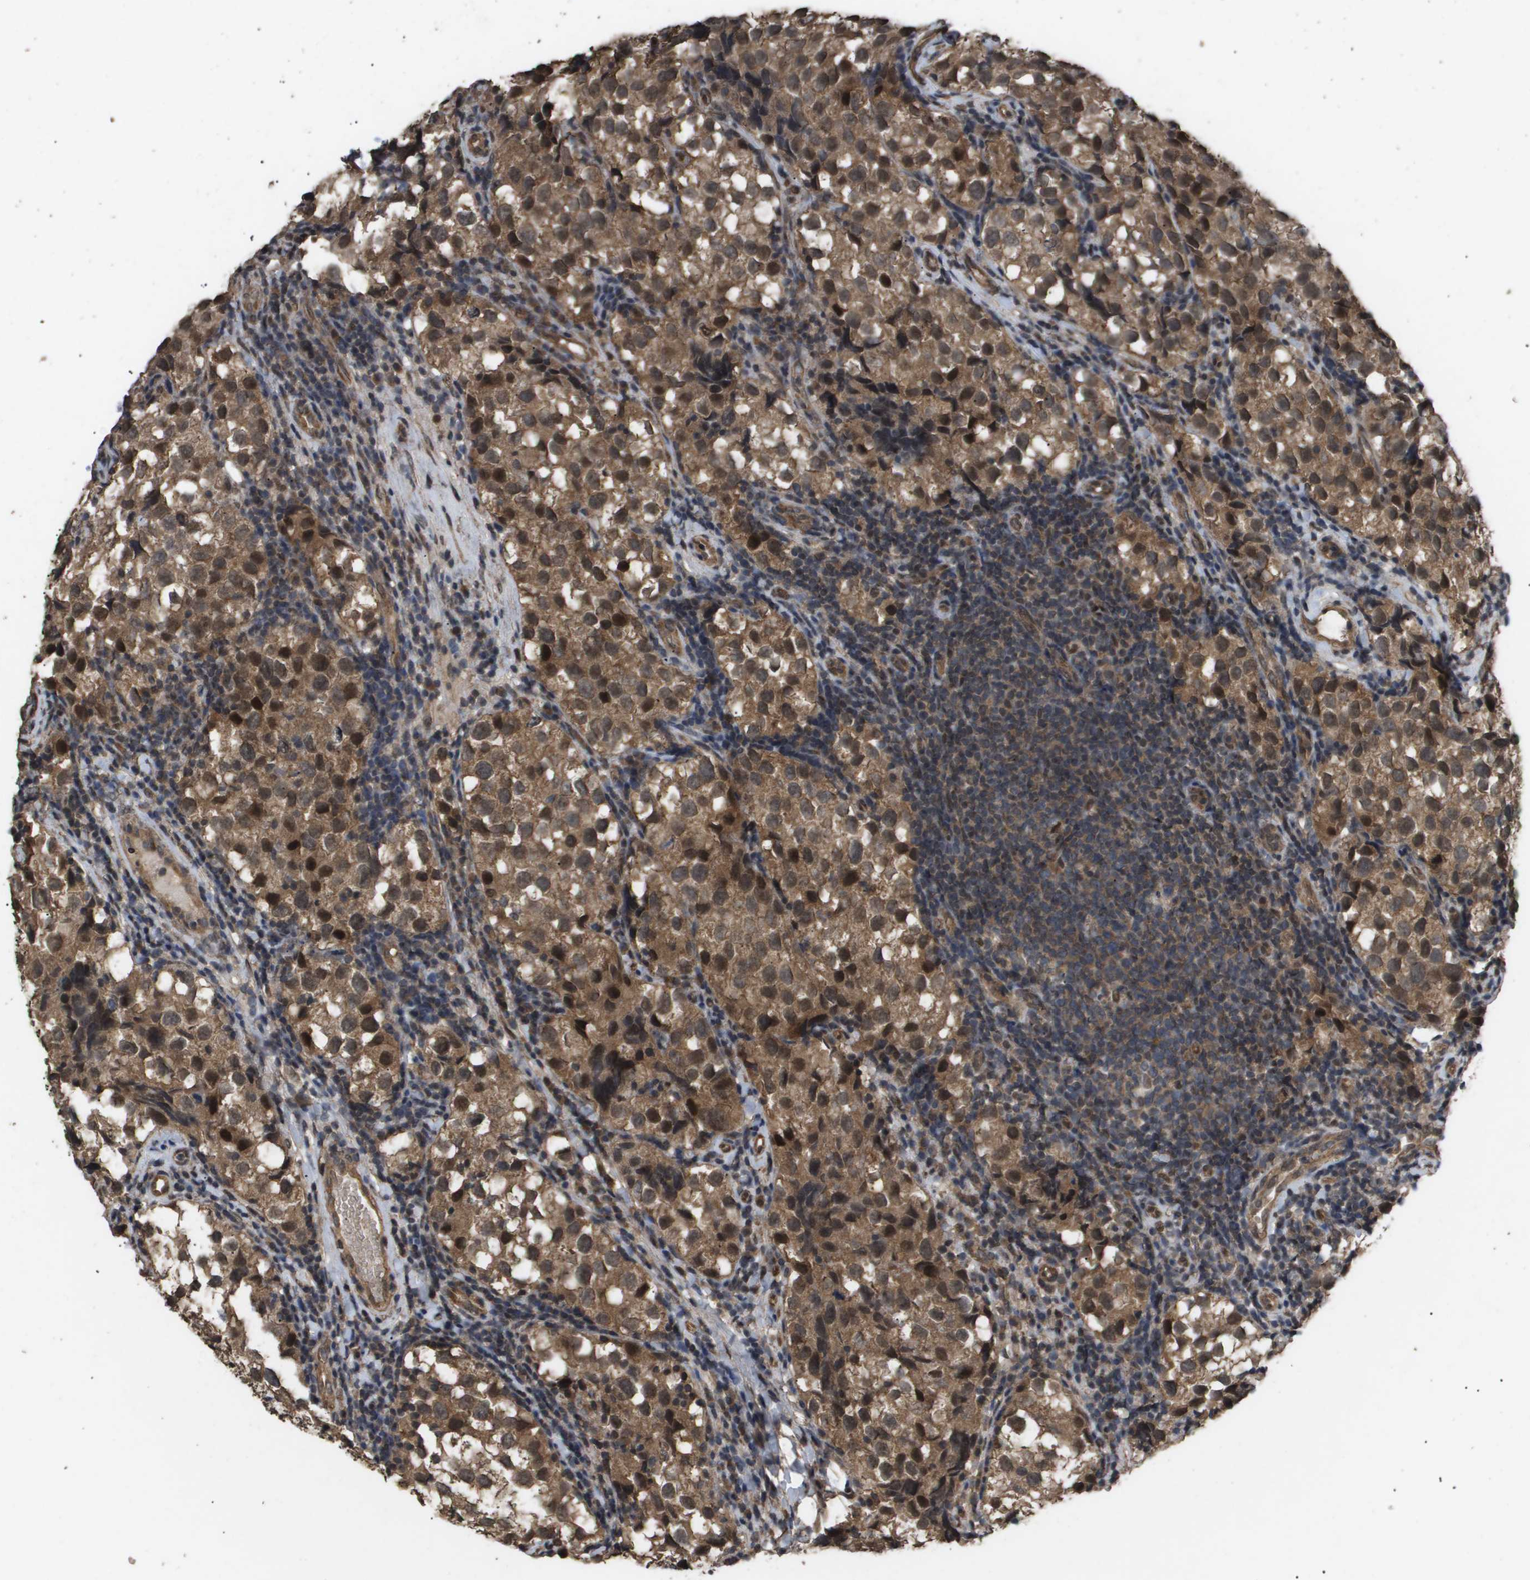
{"staining": {"intensity": "moderate", "quantity": ">75%", "location": "cytoplasmic/membranous,nuclear"}, "tissue": "testis cancer", "cell_type": "Tumor cells", "image_type": "cancer", "snomed": [{"axis": "morphology", "description": "Seminoma, NOS"}, {"axis": "topography", "description": "Testis"}], "caption": "High-magnification brightfield microscopy of testis seminoma stained with DAB (3,3'-diaminobenzidine) (brown) and counterstained with hematoxylin (blue). tumor cells exhibit moderate cytoplasmic/membranous and nuclear expression is appreciated in about>75% of cells.", "gene": "CUL5", "patient": {"sex": "male", "age": 39}}